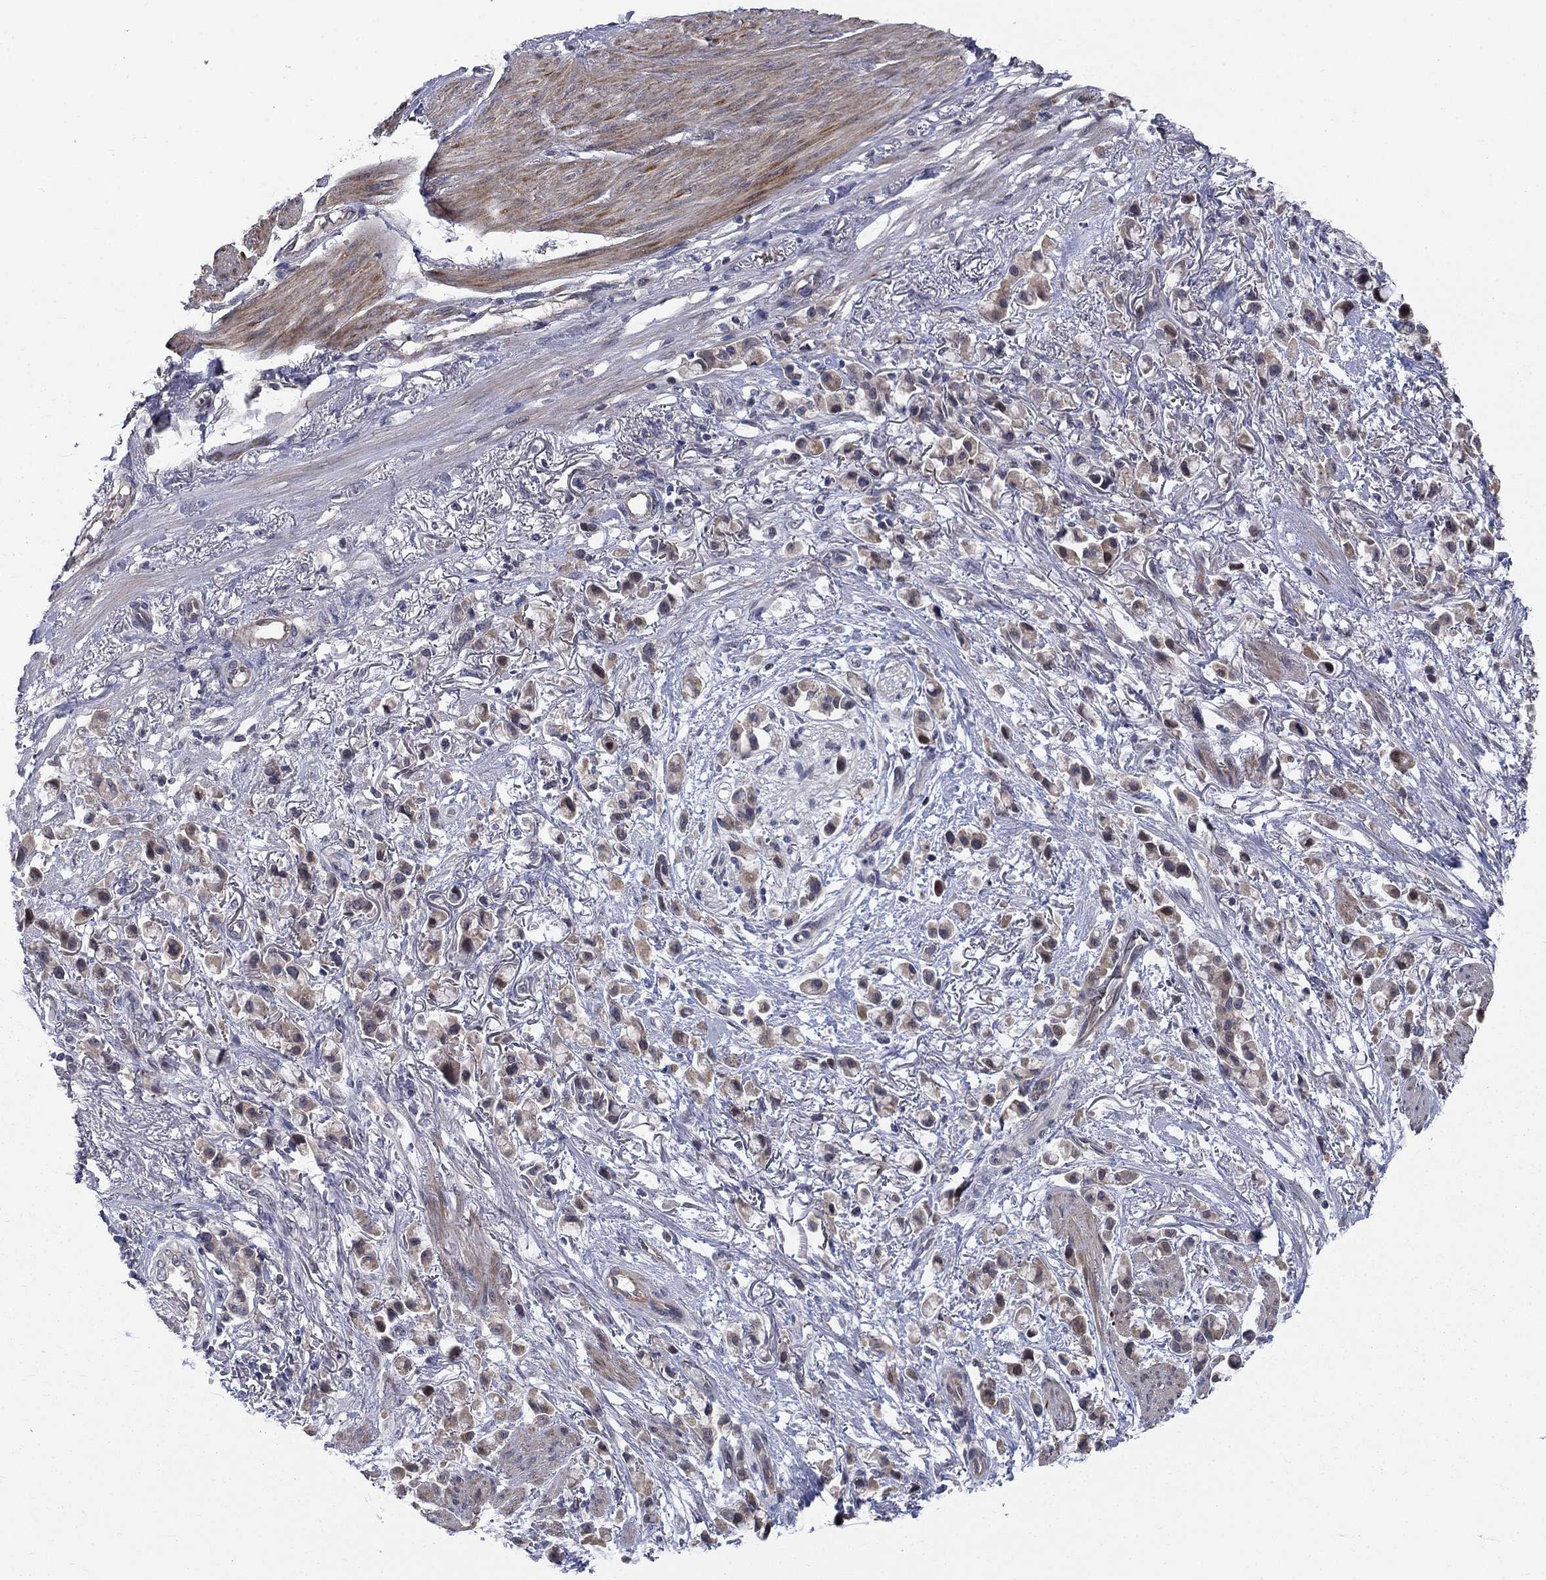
{"staining": {"intensity": "weak", "quantity": "25%-75%", "location": "cytoplasmic/membranous"}, "tissue": "stomach cancer", "cell_type": "Tumor cells", "image_type": "cancer", "snomed": [{"axis": "morphology", "description": "Adenocarcinoma, NOS"}, {"axis": "topography", "description": "Stomach"}], "caption": "Tumor cells exhibit low levels of weak cytoplasmic/membranous positivity in approximately 25%-75% of cells in adenocarcinoma (stomach).", "gene": "FAM3B", "patient": {"sex": "female", "age": 81}}